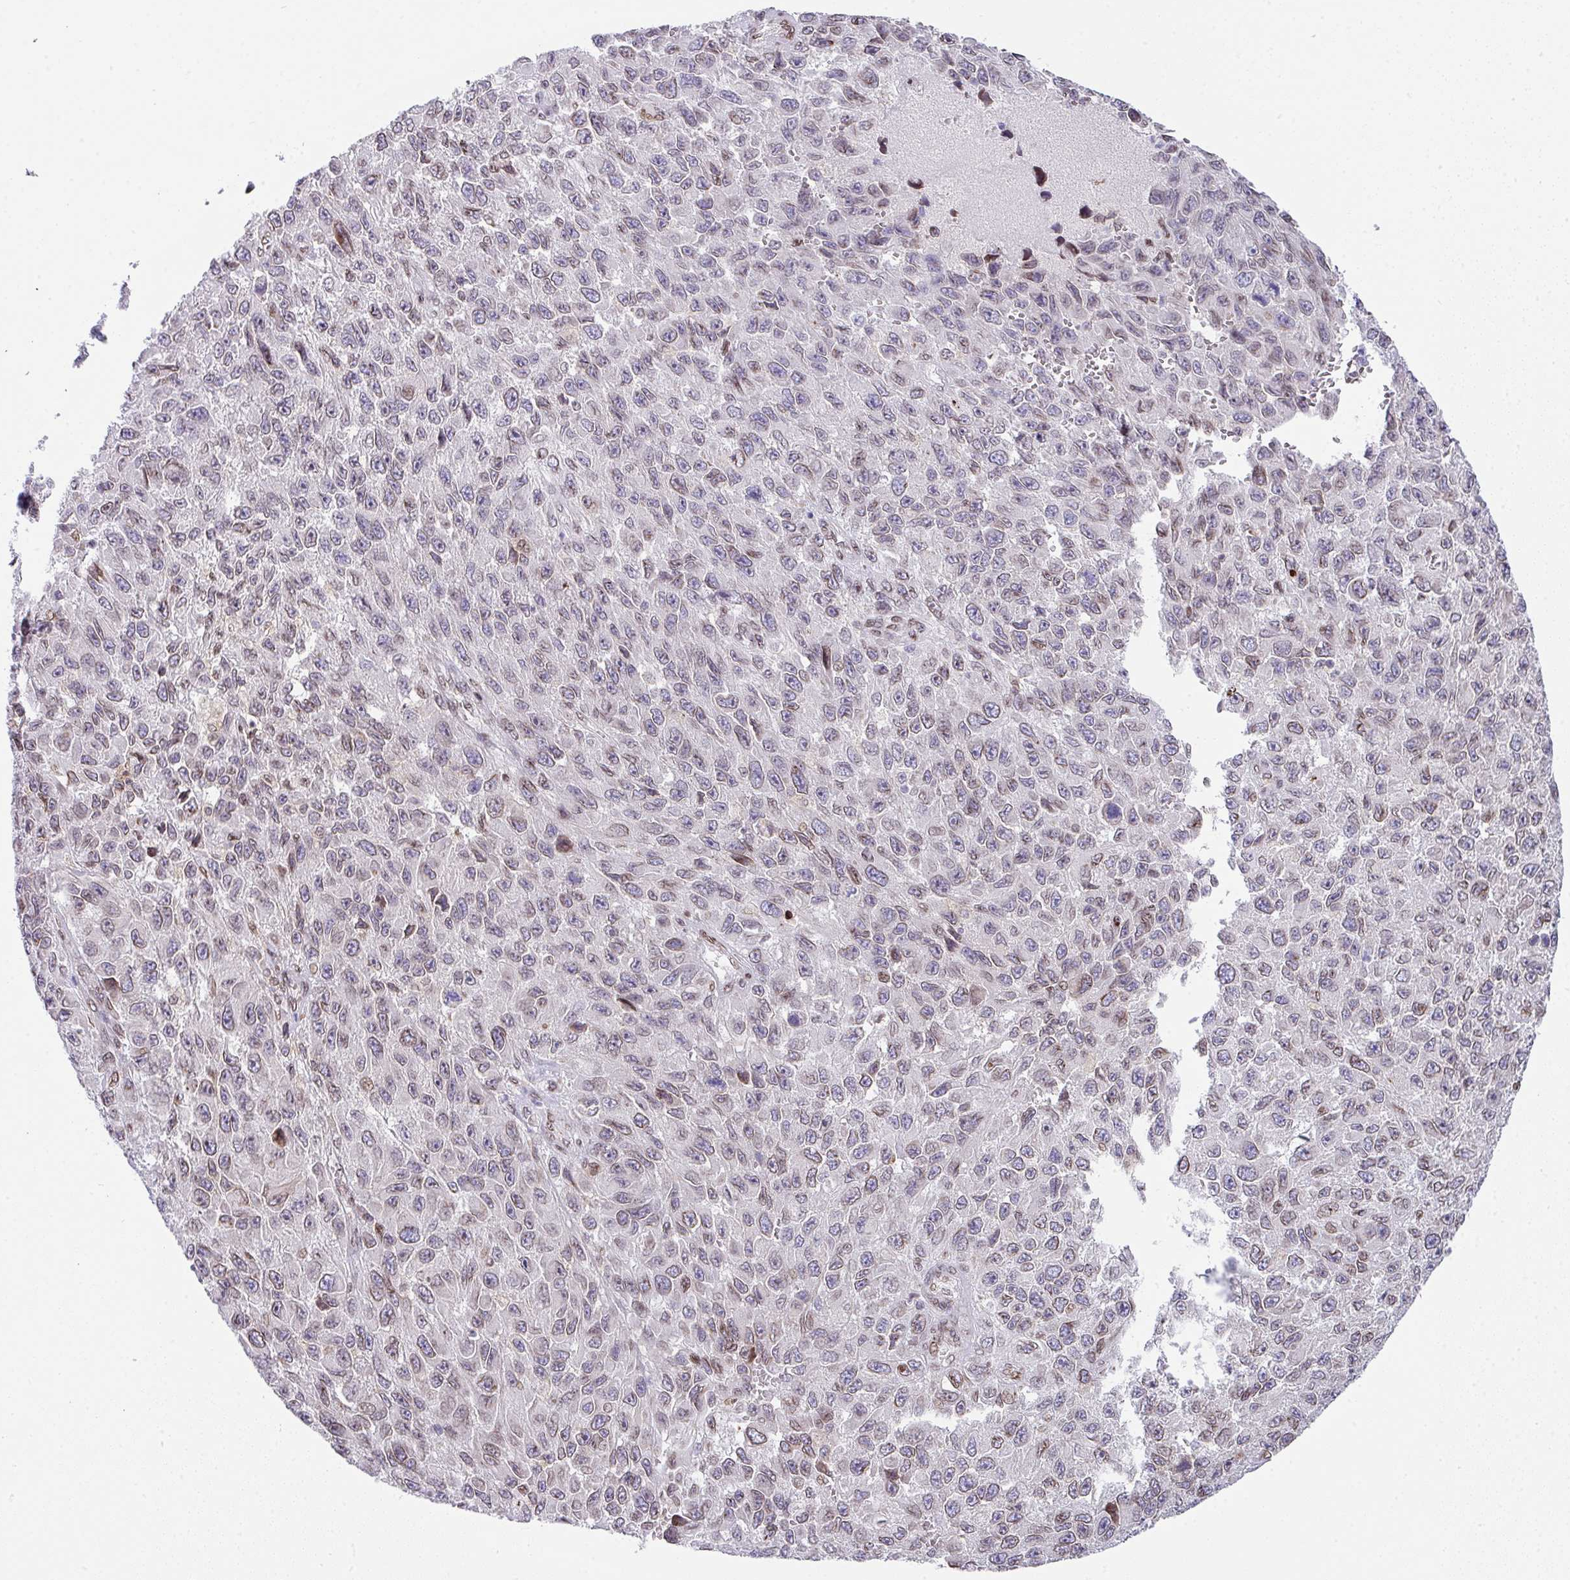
{"staining": {"intensity": "weak", "quantity": "<25%", "location": "cytoplasmic/membranous,nuclear"}, "tissue": "melanoma", "cell_type": "Tumor cells", "image_type": "cancer", "snomed": [{"axis": "morphology", "description": "Normal tissue, NOS"}, {"axis": "morphology", "description": "Malignant melanoma, NOS"}, {"axis": "topography", "description": "Skin"}], "caption": "This is an immunohistochemistry histopathology image of melanoma. There is no positivity in tumor cells.", "gene": "PLK1", "patient": {"sex": "female", "age": 96}}